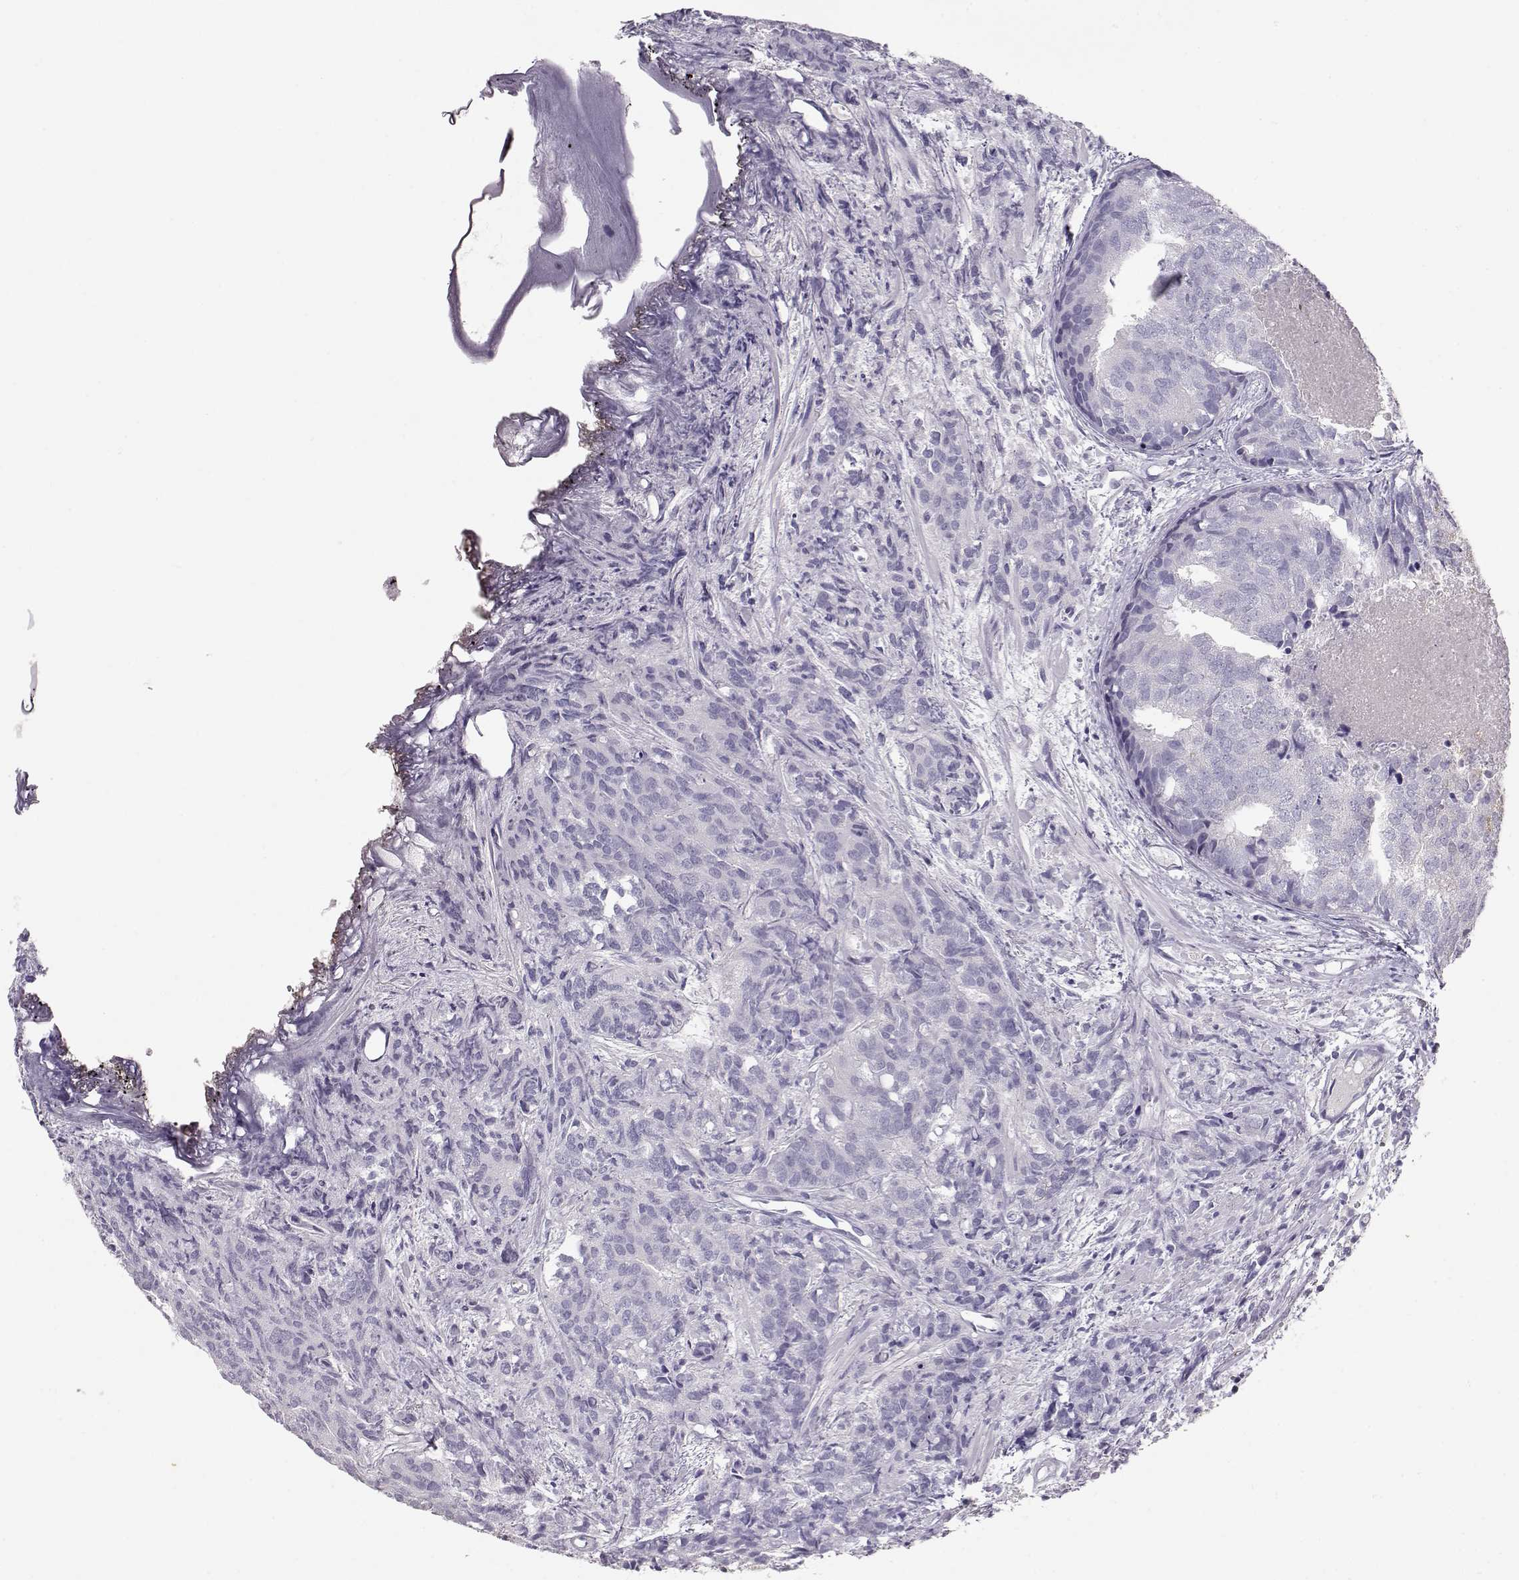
{"staining": {"intensity": "negative", "quantity": "none", "location": "none"}, "tissue": "prostate cancer", "cell_type": "Tumor cells", "image_type": "cancer", "snomed": [{"axis": "morphology", "description": "Adenocarcinoma, High grade"}, {"axis": "topography", "description": "Prostate"}], "caption": "Prostate cancer (high-grade adenocarcinoma) stained for a protein using immunohistochemistry (IHC) exhibits no expression tumor cells.", "gene": "TEPP", "patient": {"sex": "male", "age": 58}}